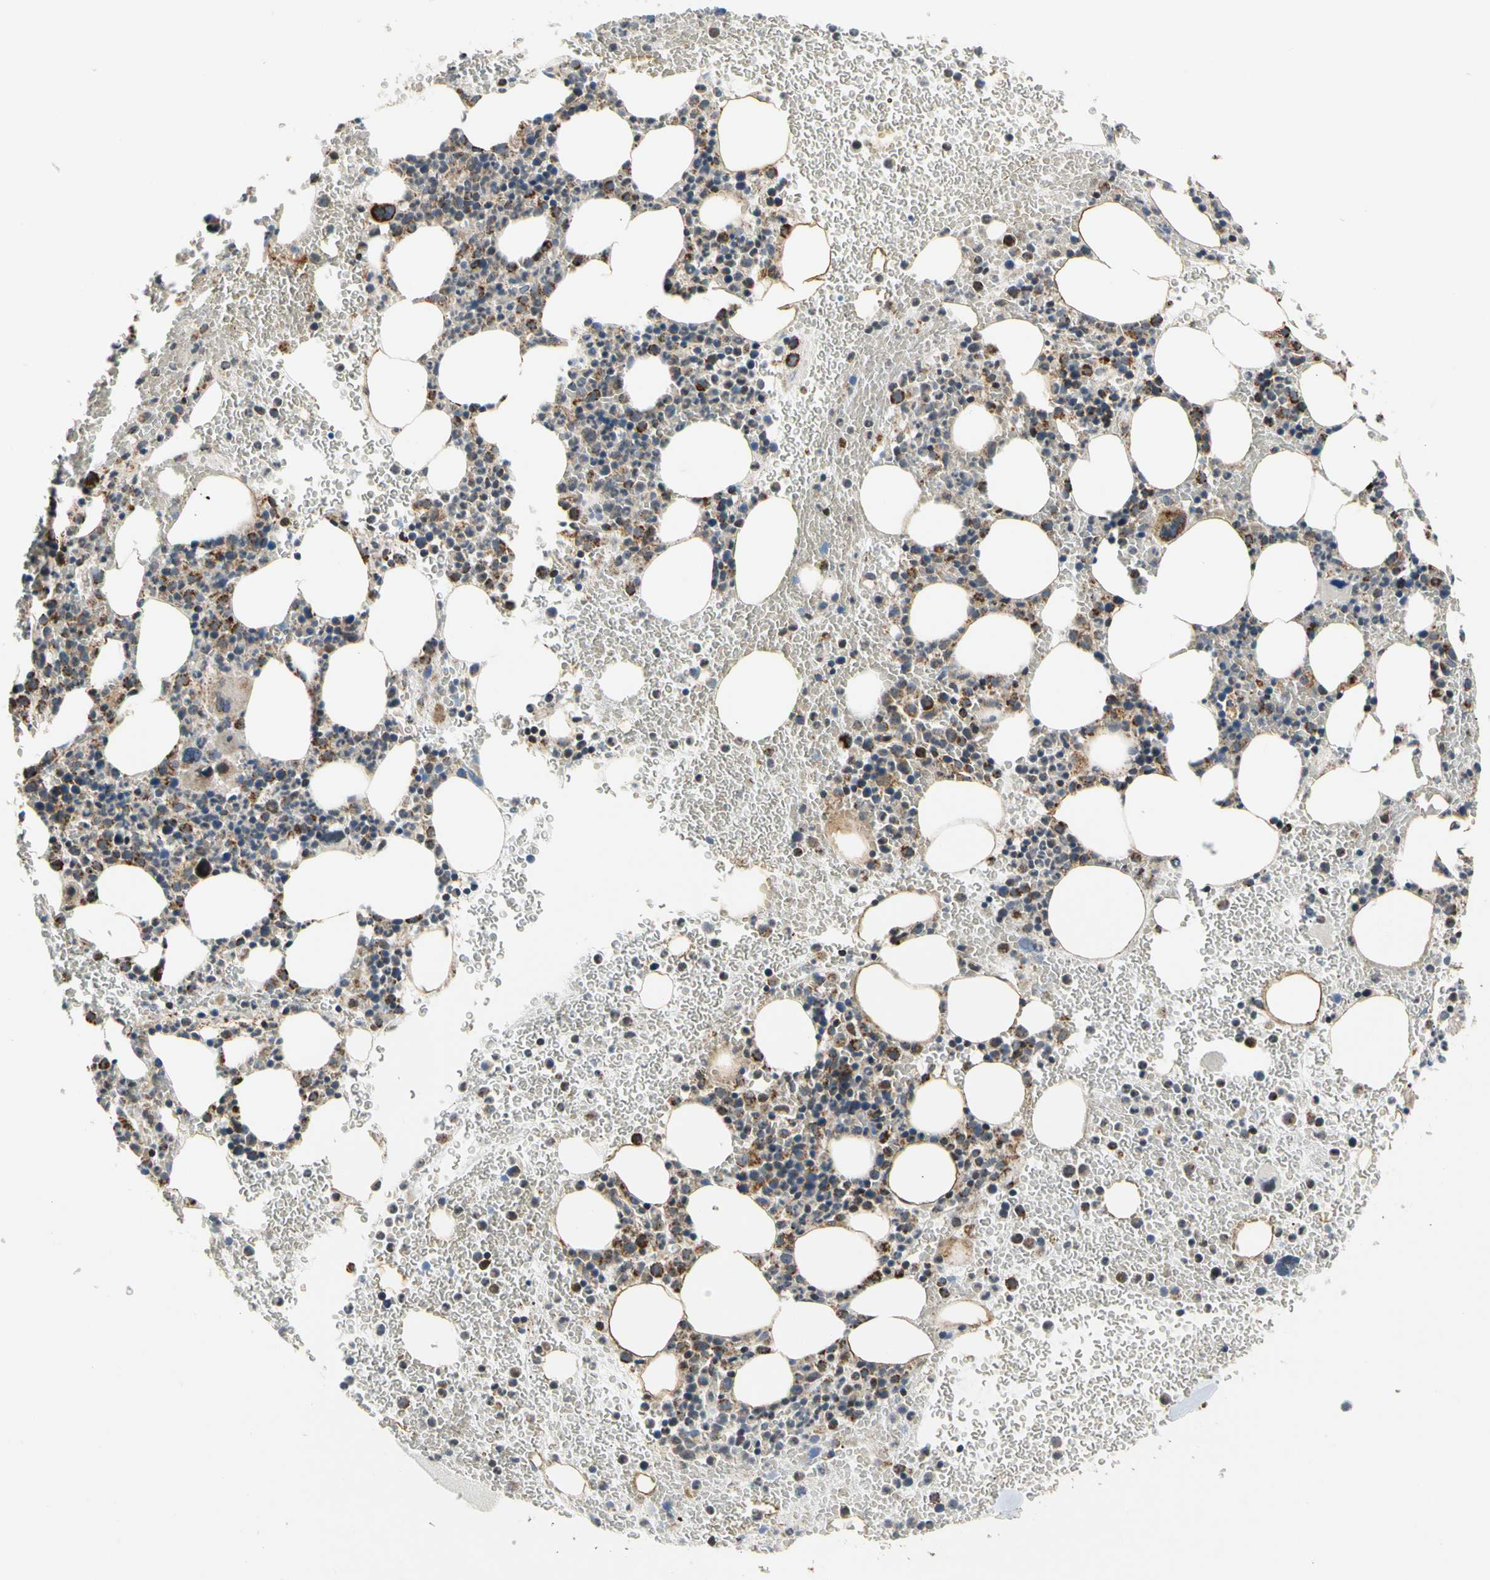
{"staining": {"intensity": "strong", "quantity": "<25%", "location": "cytoplasmic/membranous"}, "tissue": "bone marrow", "cell_type": "Hematopoietic cells", "image_type": "normal", "snomed": [{"axis": "morphology", "description": "Normal tissue, NOS"}, {"axis": "morphology", "description": "Inflammation, NOS"}, {"axis": "topography", "description": "Bone marrow"}], "caption": "Bone marrow stained with a brown dye demonstrates strong cytoplasmic/membranous positive expression in approximately <25% of hematopoietic cells.", "gene": "KHDC4", "patient": {"sex": "female", "age": 54}}